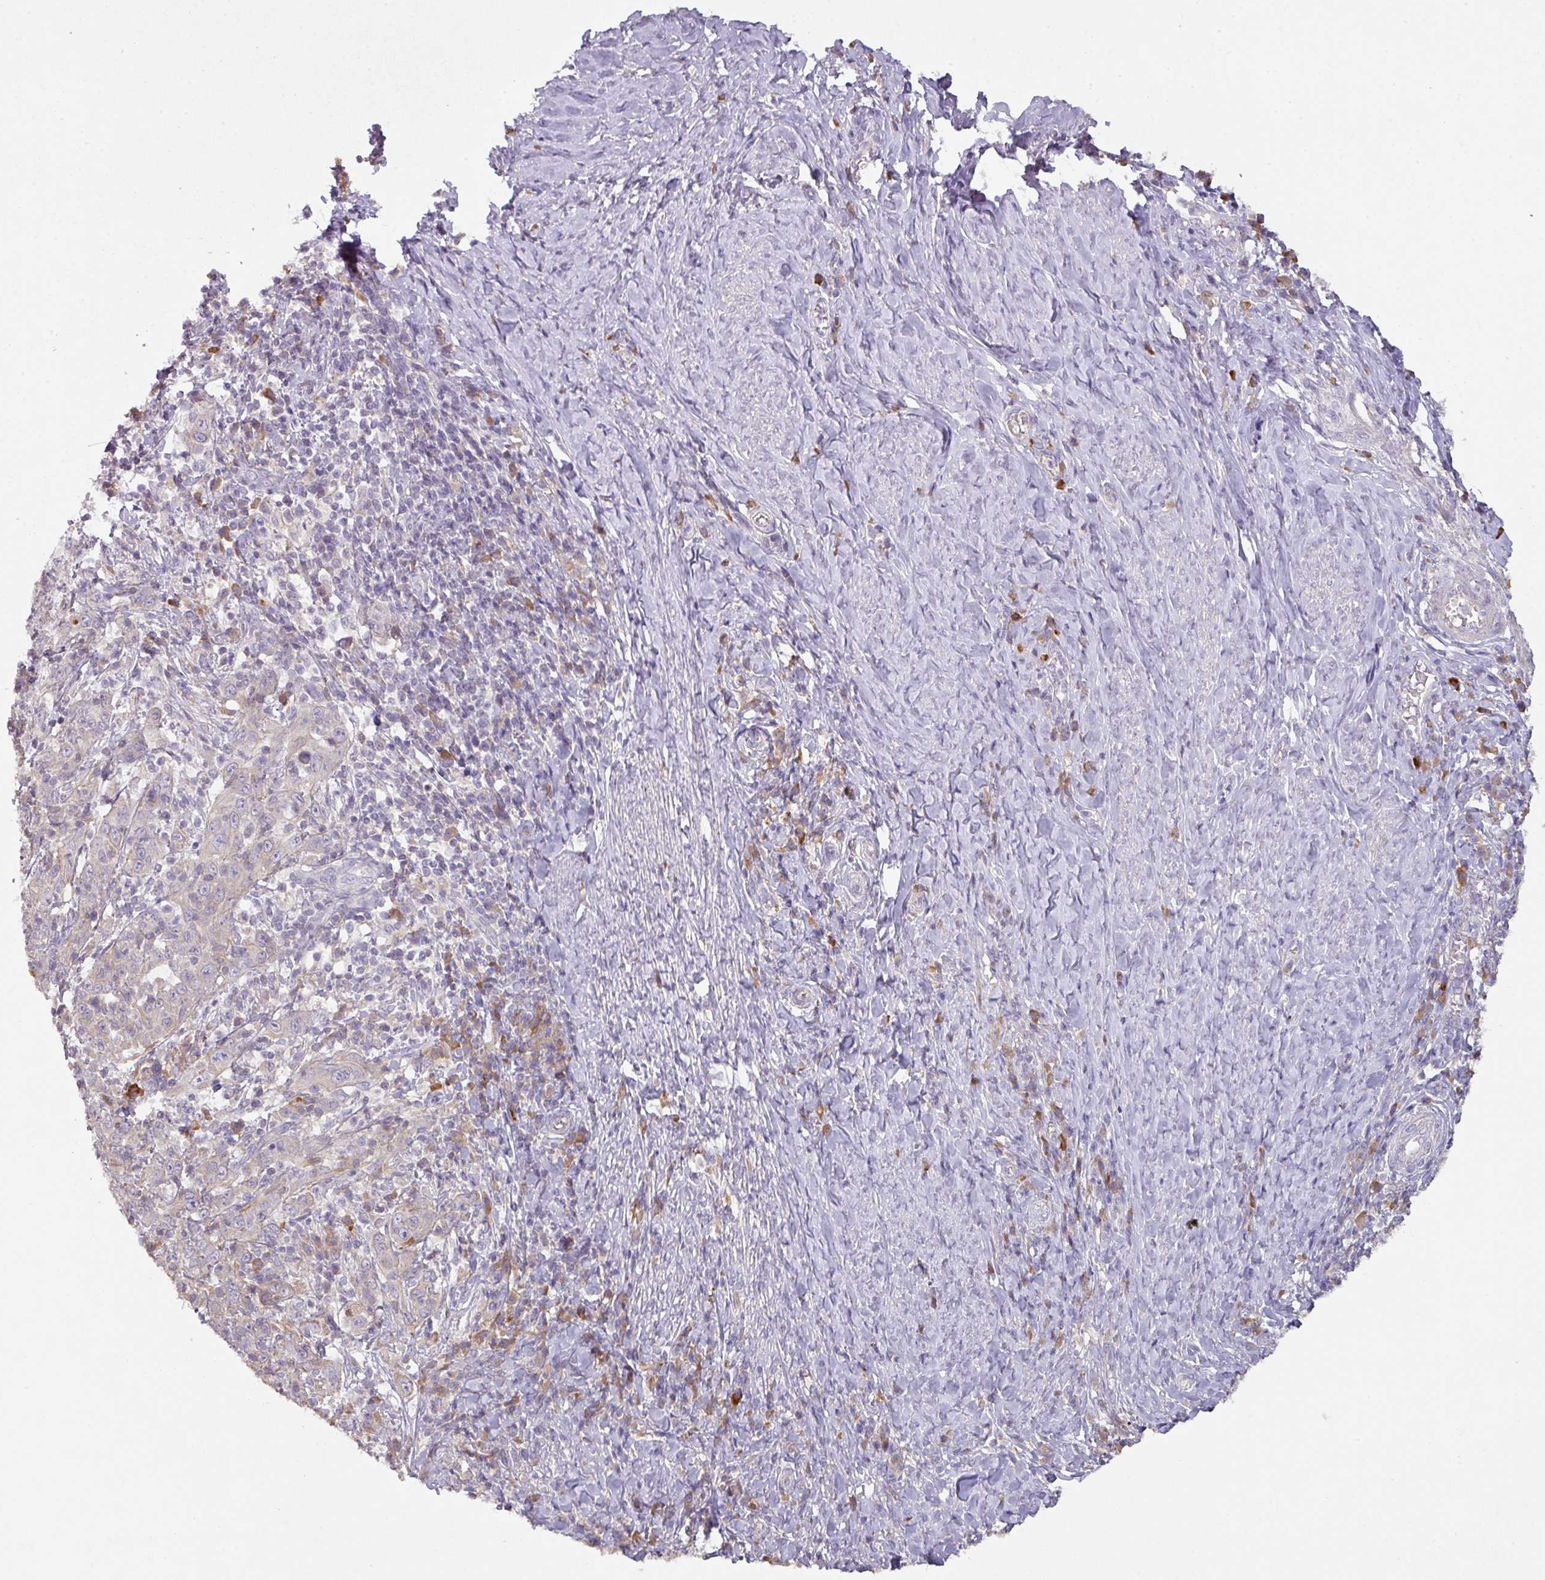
{"staining": {"intensity": "negative", "quantity": "none", "location": "none"}, "tissue": "cervical cancer", "cell_type": "Tumor cells", "image_type": "cancer", "snomed": [{"axis": "morphology", "description": "Squamous cell carcinoma, NOS"}, {"axis": "topography", "description": "Cervix"}], "caption": "DAB immunohistochemical staining of human cervical cancer shows no significant expression in tumor cells.", "gene": "ZNF266", "patient": {"sex": "female", "age": 46}}